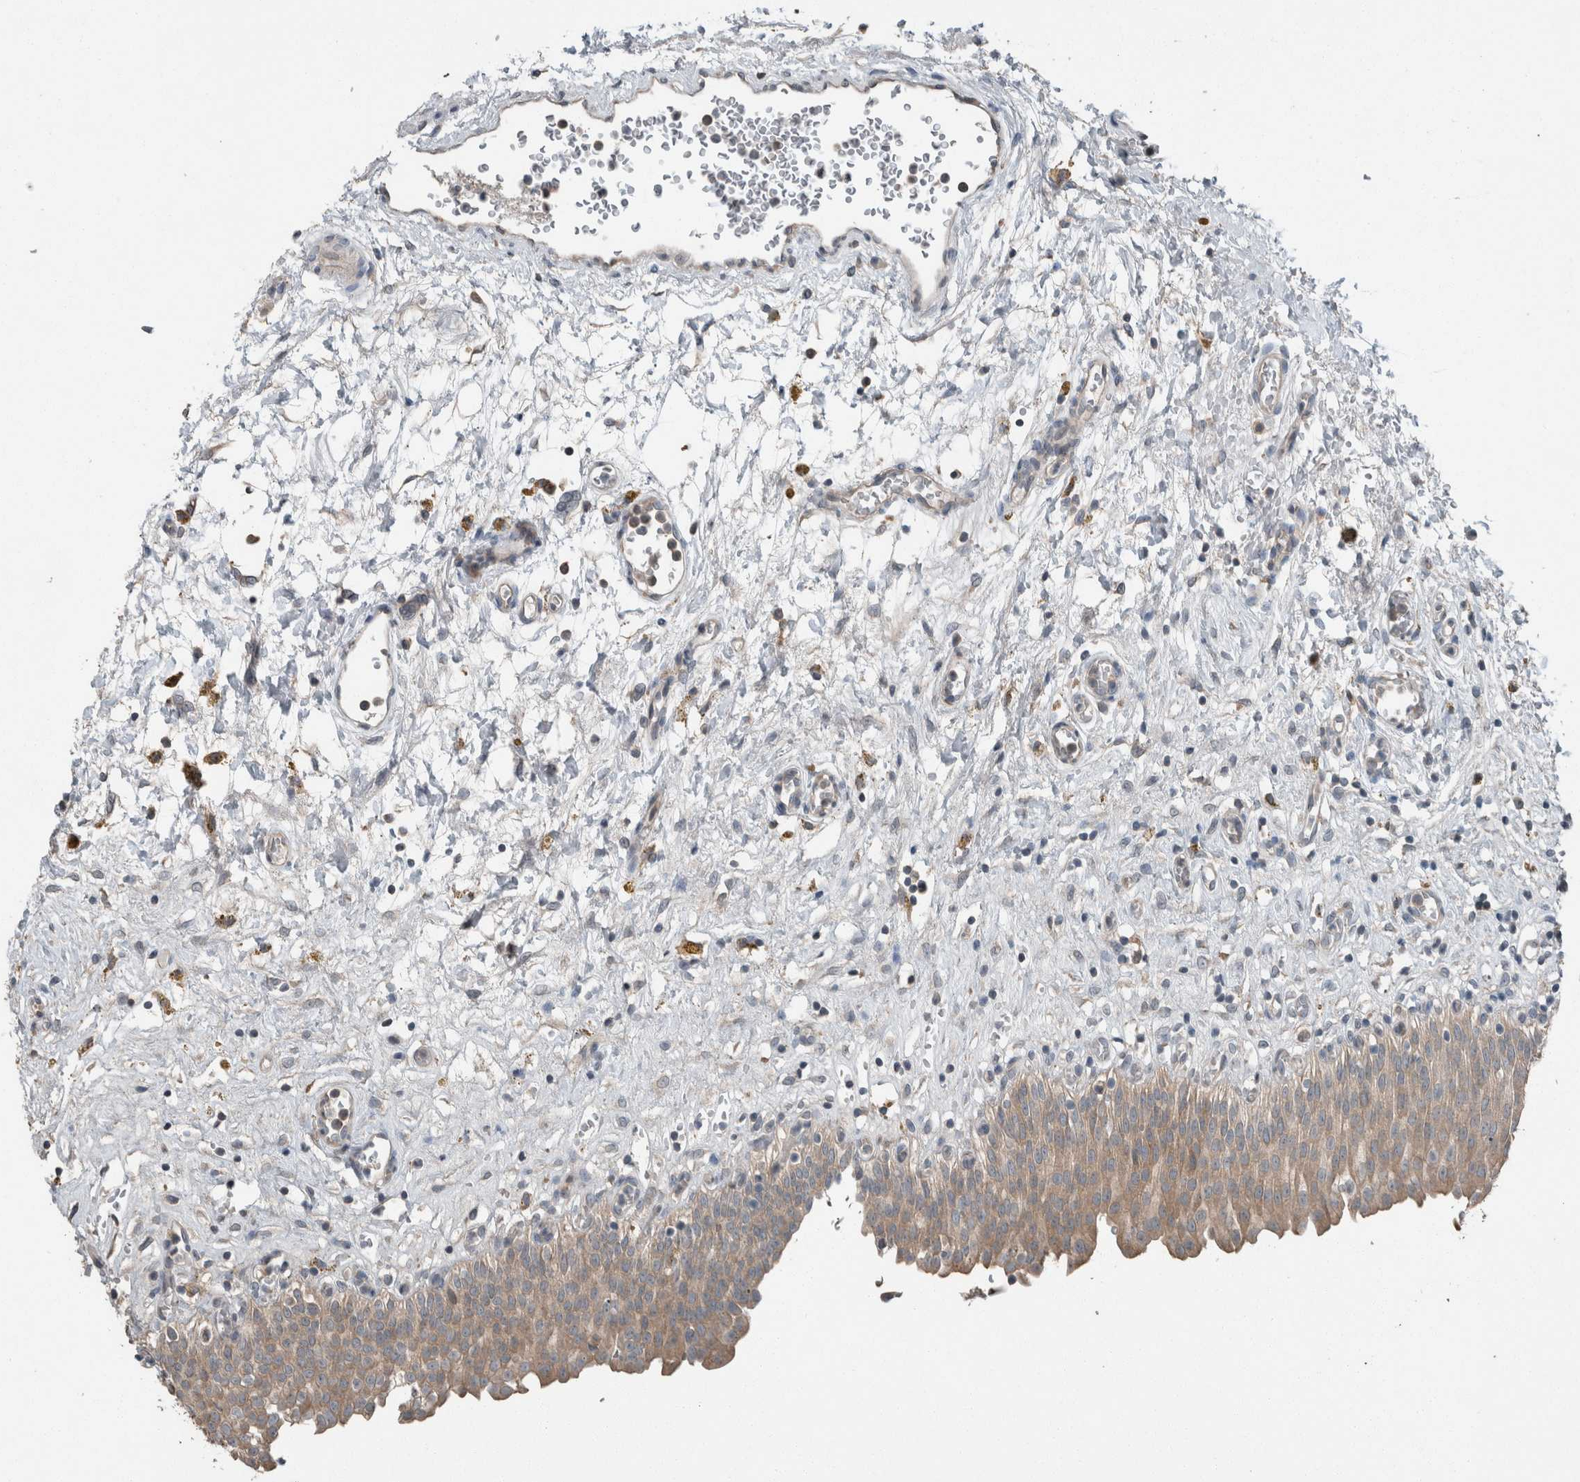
{"staining": {"intensity": "moderate", "quantity": ">75%", "location": "cytoplasmic/membranous"}, "tissue": "urinary bladder", "cell_type": "Urothelial cells", "image_type": "normal", "snomed": [{"axis": "morphology", "description": "Urothelial carcinoma, High grade"}, {"axis": "topography", "description": "Urinary bladder"}], "caption": "Immunohistochemical staining of unremarkable human urinary bladder demonstrates moderate cytoplasmic/membranous protein expression in approximately >75% of urothelial cells.", "gene": "KNTC1", "patient": {"sex": "male", "age": 46}}